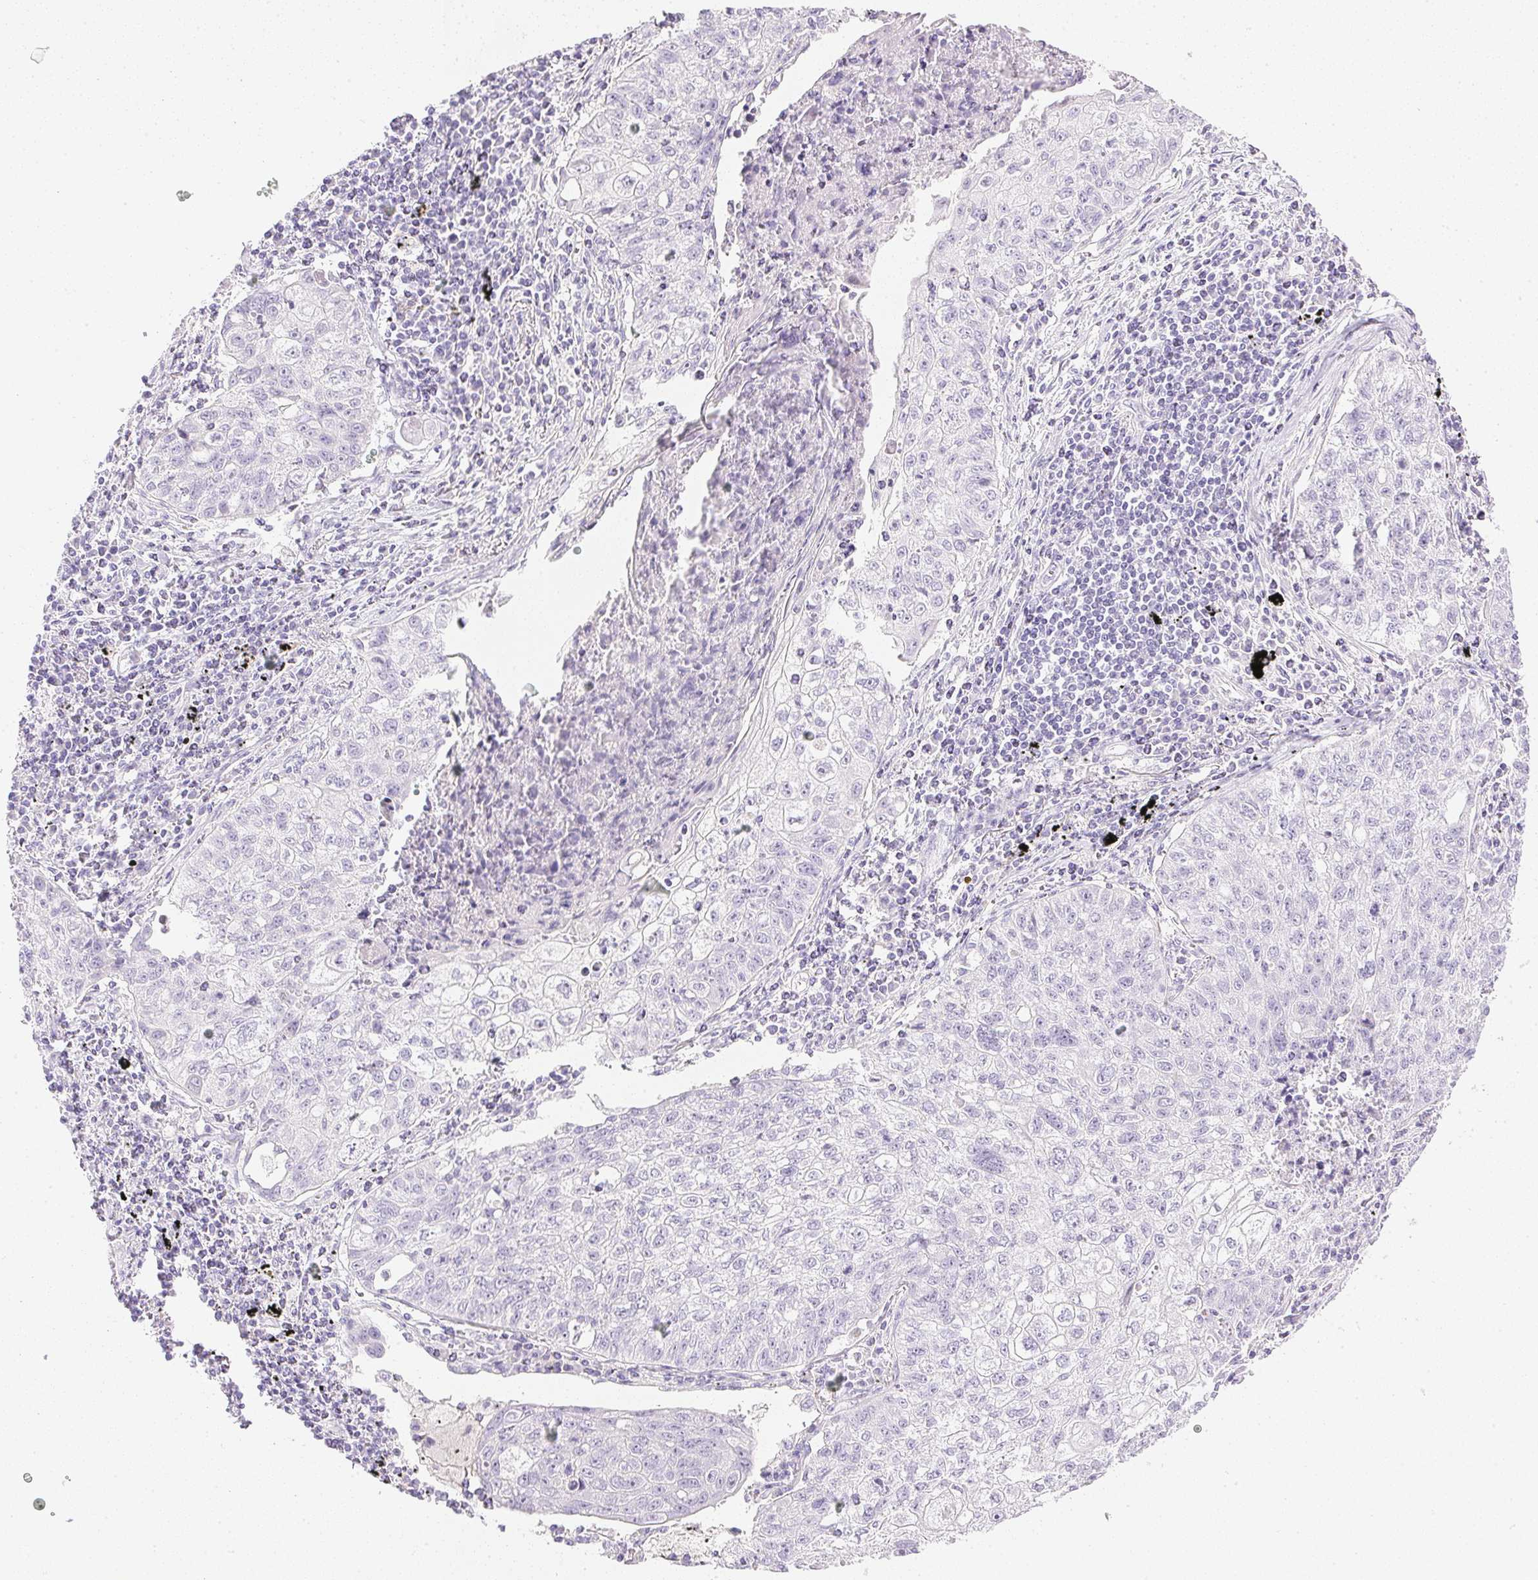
{"staining": {"intensity": "negative", "quantity": "none", "location": "none"}, "tissue": "lung cancer", "cell_type": "Tumor cells", "image_type": "cancer", "snomed": [{"axis": "morphology", "description": "Normal morphology"}, {"axis": "morphology", "description": "Aneuploidy"}, {"axis": "morphology", "description": "Squamous cell carcinoma, NOS"}, {"axis": "topography", "description": "Lymph node"}, {"axis": "topography", "description": "Lung"}], "caption": "There is no significant staining in tumor cells of aneuploidy (lung).", "gene": "CTRL", "patient": {"sex": "female", "age": 76}}